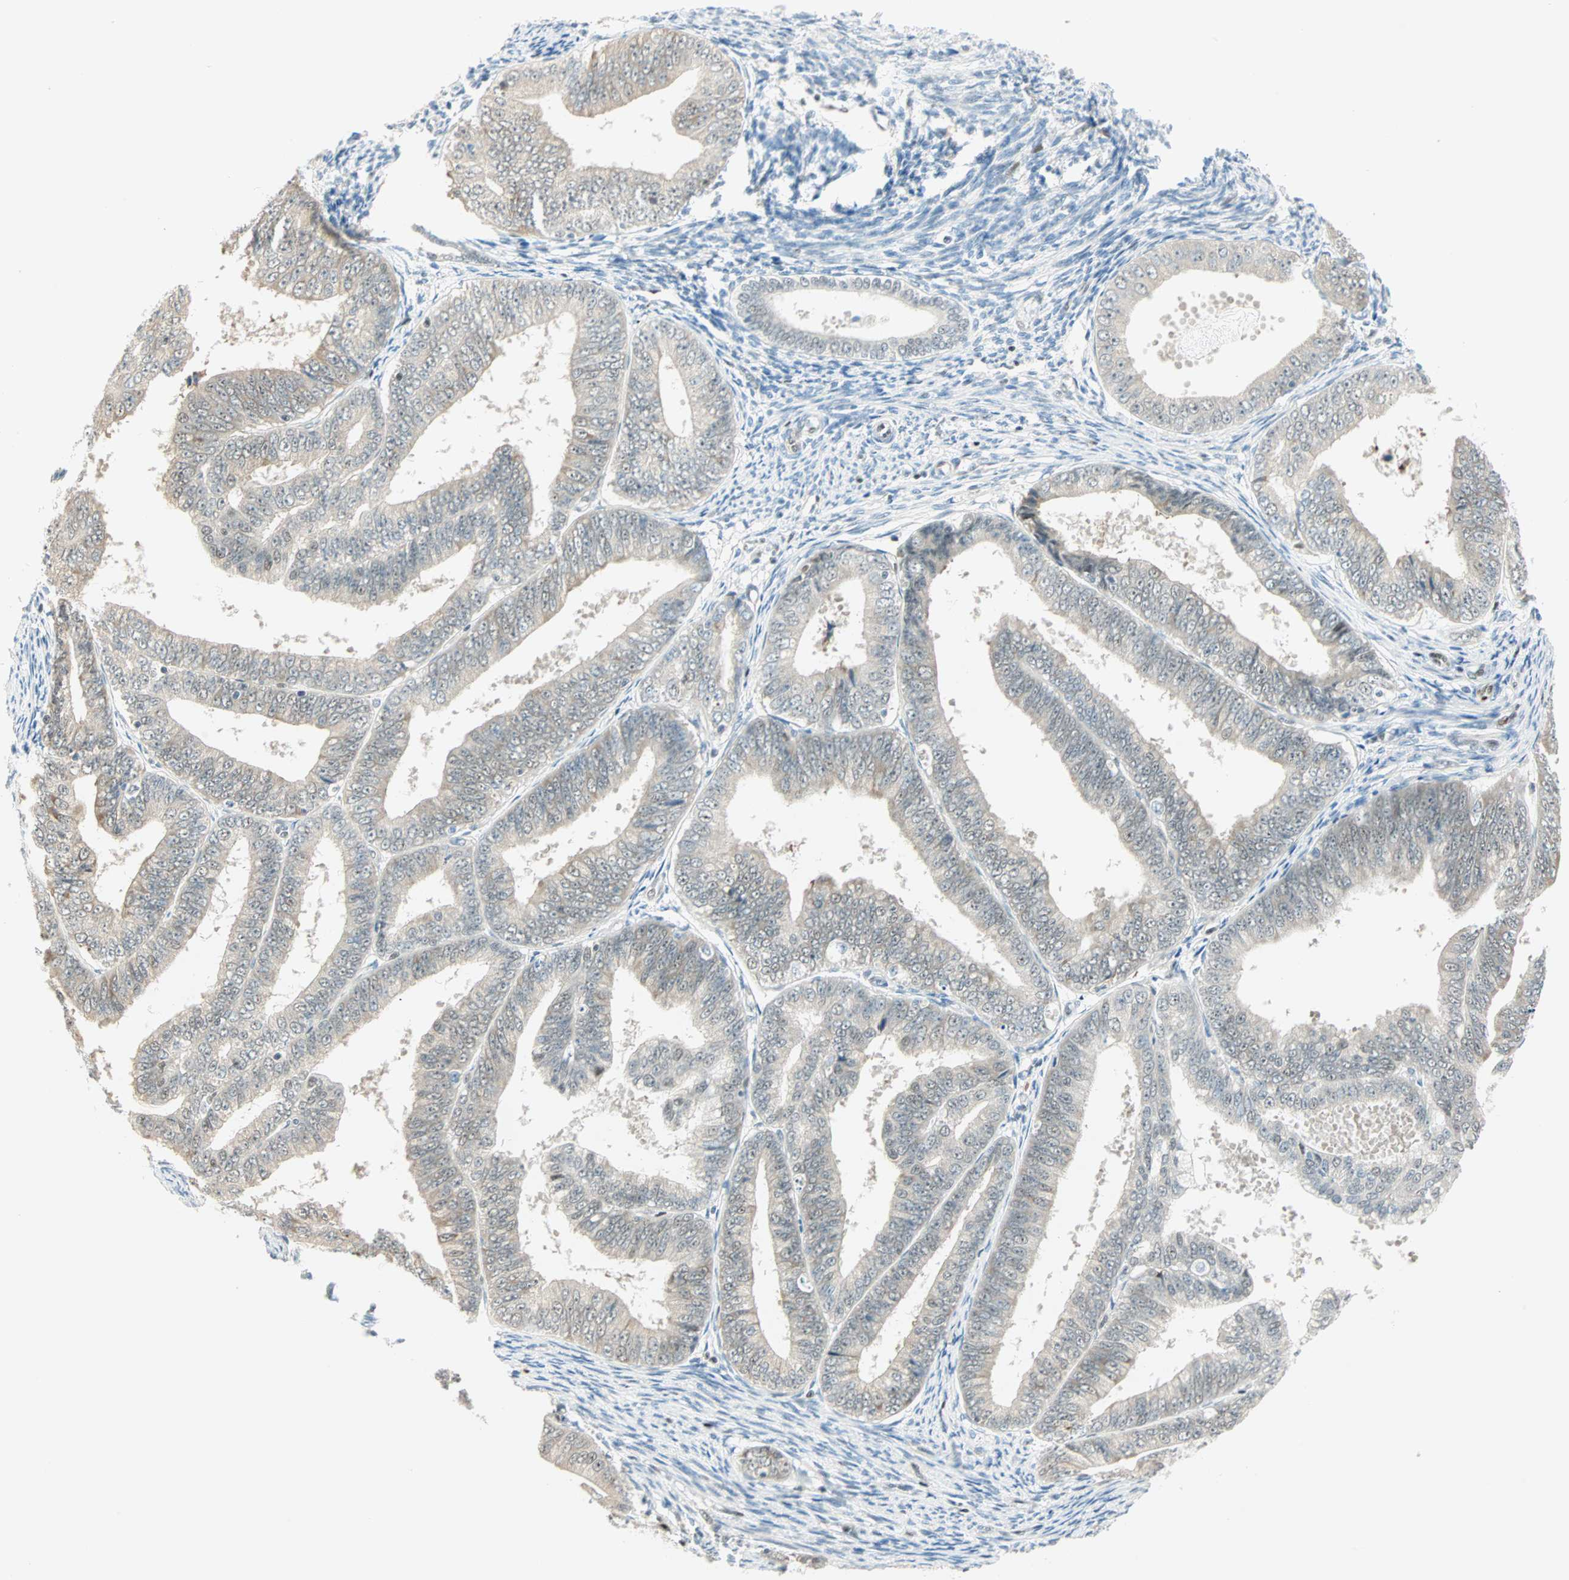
{"staining": {"intensity": "weak", "quantity": ">75%", "location": "cytoplasmic/membranous"}, "tissue": "endometrial cancer", "cell_type": "Tumor cells", "image_type": "cancer", "snomed": [{"axis": "morphology", "description": "Adenocarcinoma, NOS"}, {"axis": "topography", "description": "Endometrium"}], "caption": "Endometrial cancer (adenocarcinoma) stained with DAB (3,3'-diaminobenzidine) immunohistochemistry (IHC) displays low levels of weak cytoplasmic/membranous positivity in about >75% of tumor cells.", "gene": "MSX2", "patient": {"sex": "female", "age": 63}}